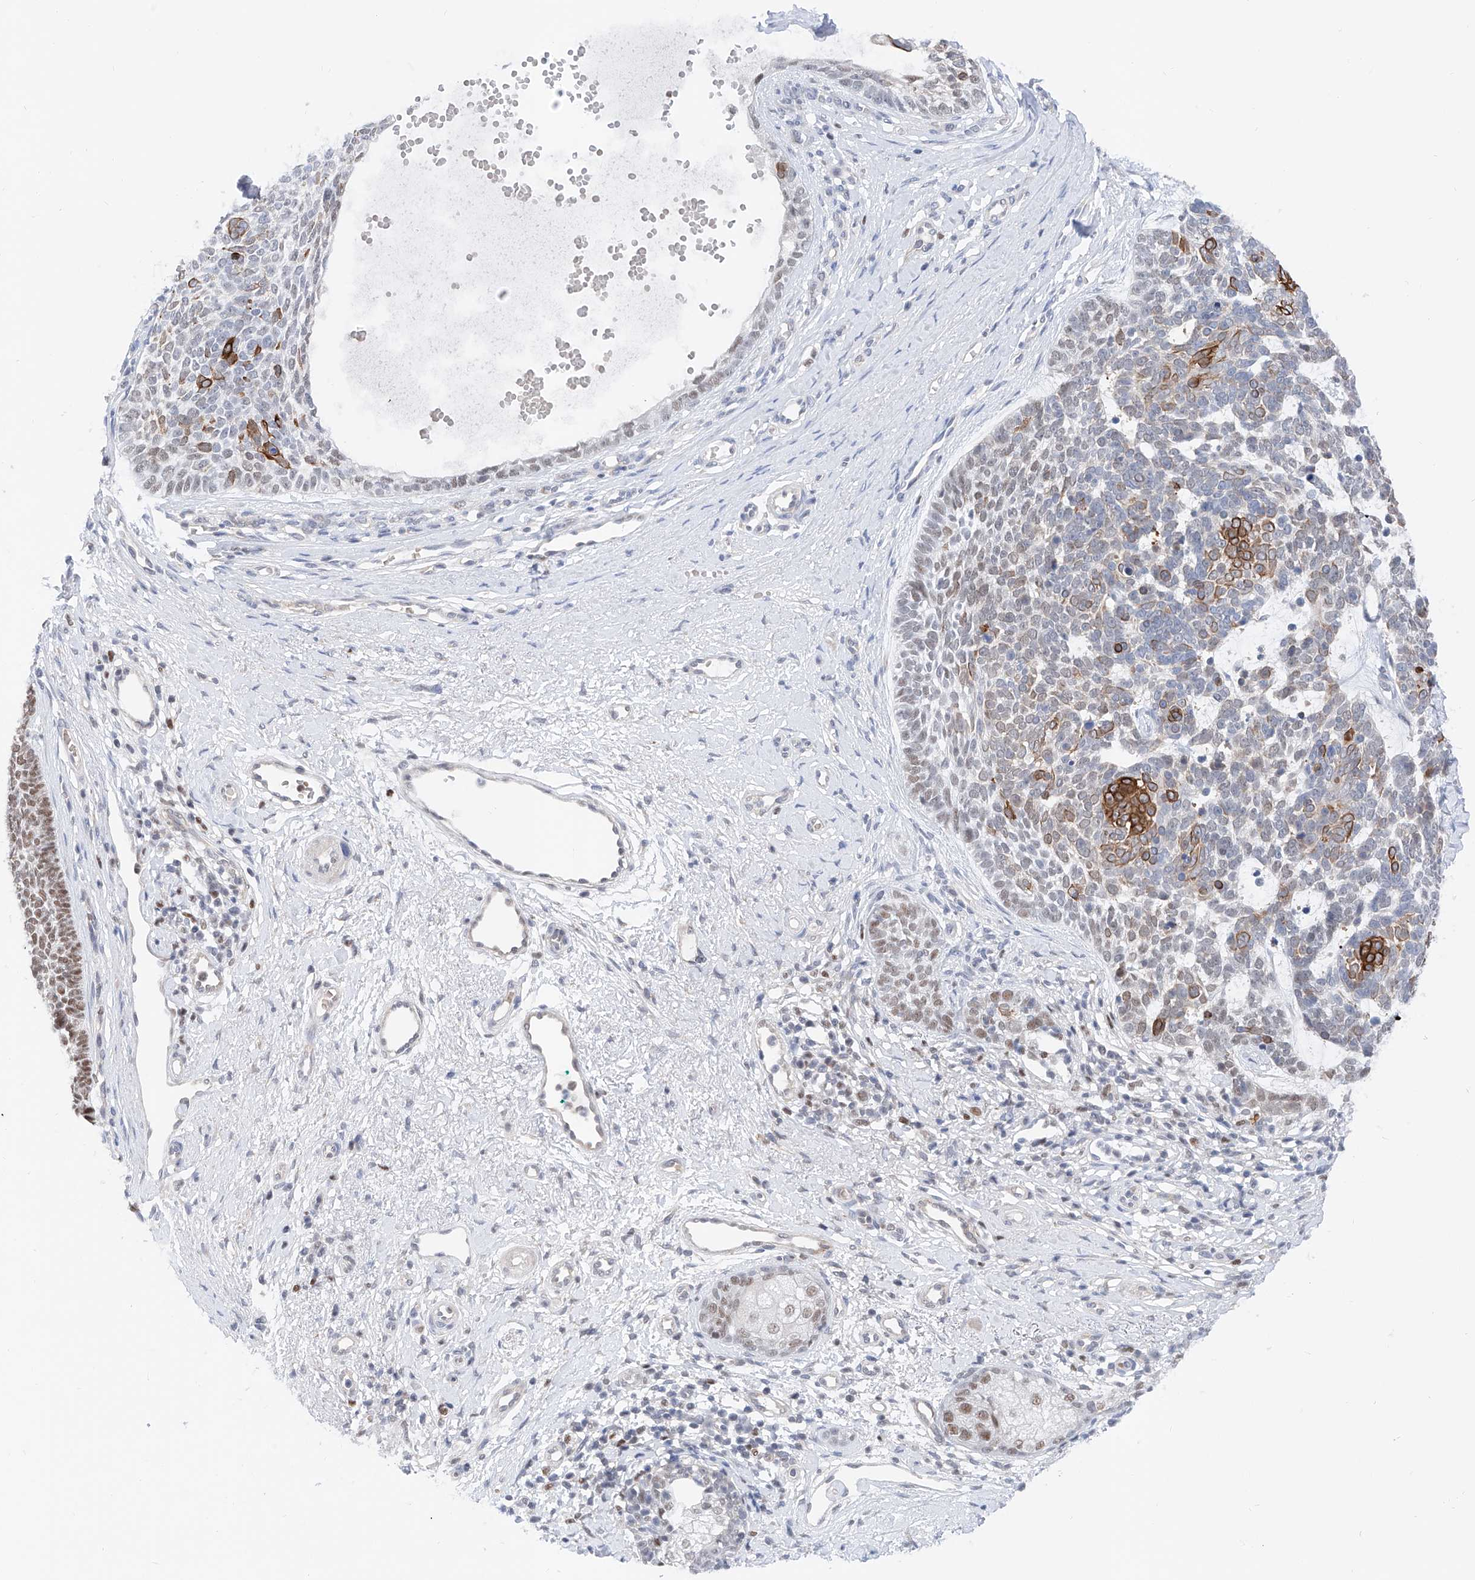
{"staining": {"intensity": "moderate", "quantity": "<25%", "location": "cytoplasmic/membranous,nuclear"}, "tissue": "skin cancer", "cell_type": "Tumor cells", "image_type": "cancer", "snomed": [{"axis": "morphology", "description": "Basal cell carcinoma"}, {"axis": "topography", "description": "Skin"}], "caption": "Brown immunohistochemical staining in human basal cell carcinoma (skin) demonstrates moderate cytoplasmic/membranous and nuclear expression in approximately <25% of tumor cells. (Stains: DAB in brown, nuclei in blue, Microscopy: brightfield microscopy at high magnification).", "gene": "SNRNP200", "patient": {"sex": "female", "age": 81}}